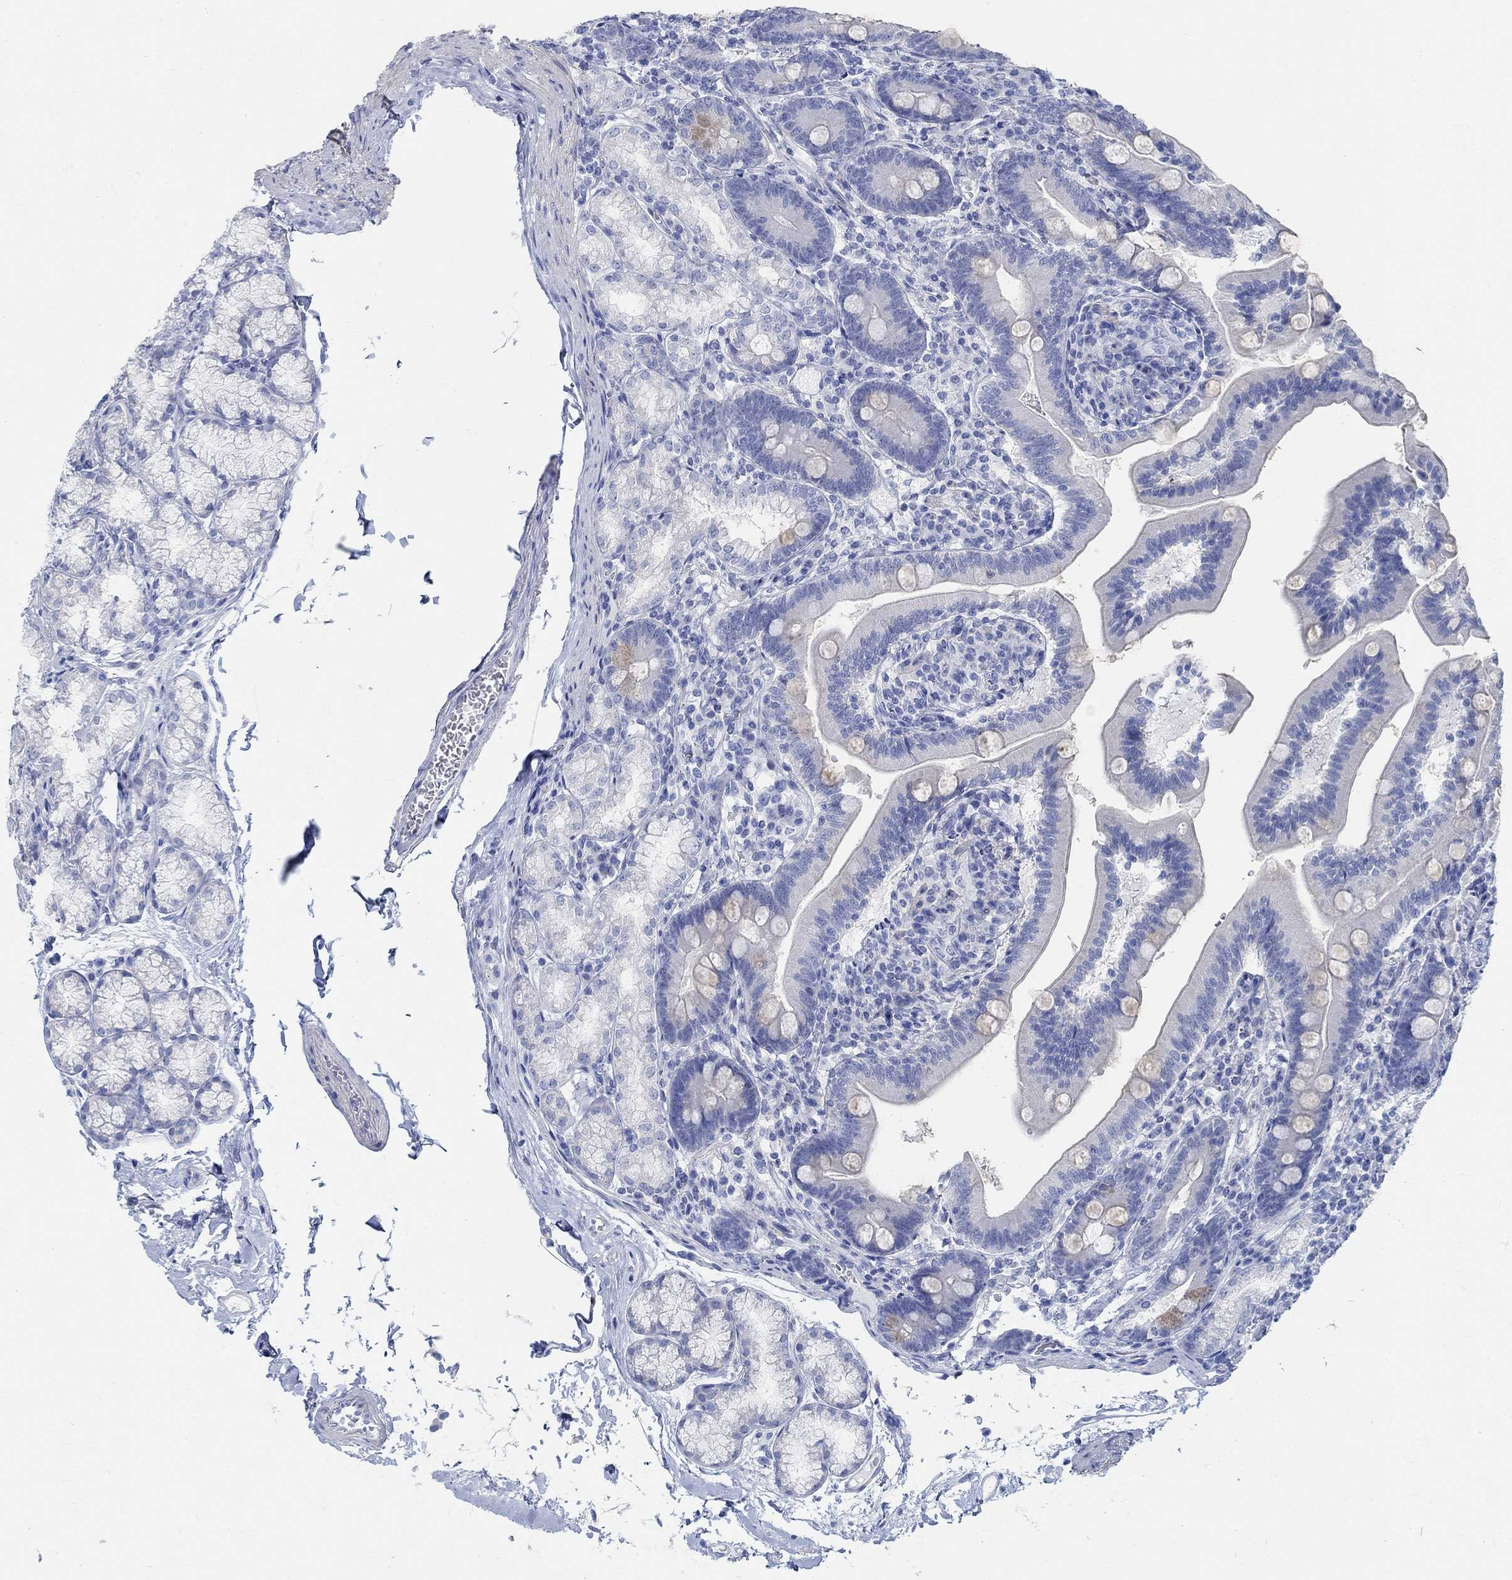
{"staining": {"intensity": "negative", "quantity": "none", "location": "none"}, "tissue": "duodenum", "cell_type": "Glandular cells", "image_type": "normal", "snomed": [{"axis": "morphology", "description": "Normal tissue, NOS"}, {"axis": "topography", "description": "Duodenum"}], "caption": "Immunohistochemistry of benign human duodenum exhibits no positivity in glandular cells. The staining is performed using DAB brown chromogen with nuclei counter-stained in using hematoxylin.", "gene": "RBM20", "patient": {"sex": "female", "age": 67}}